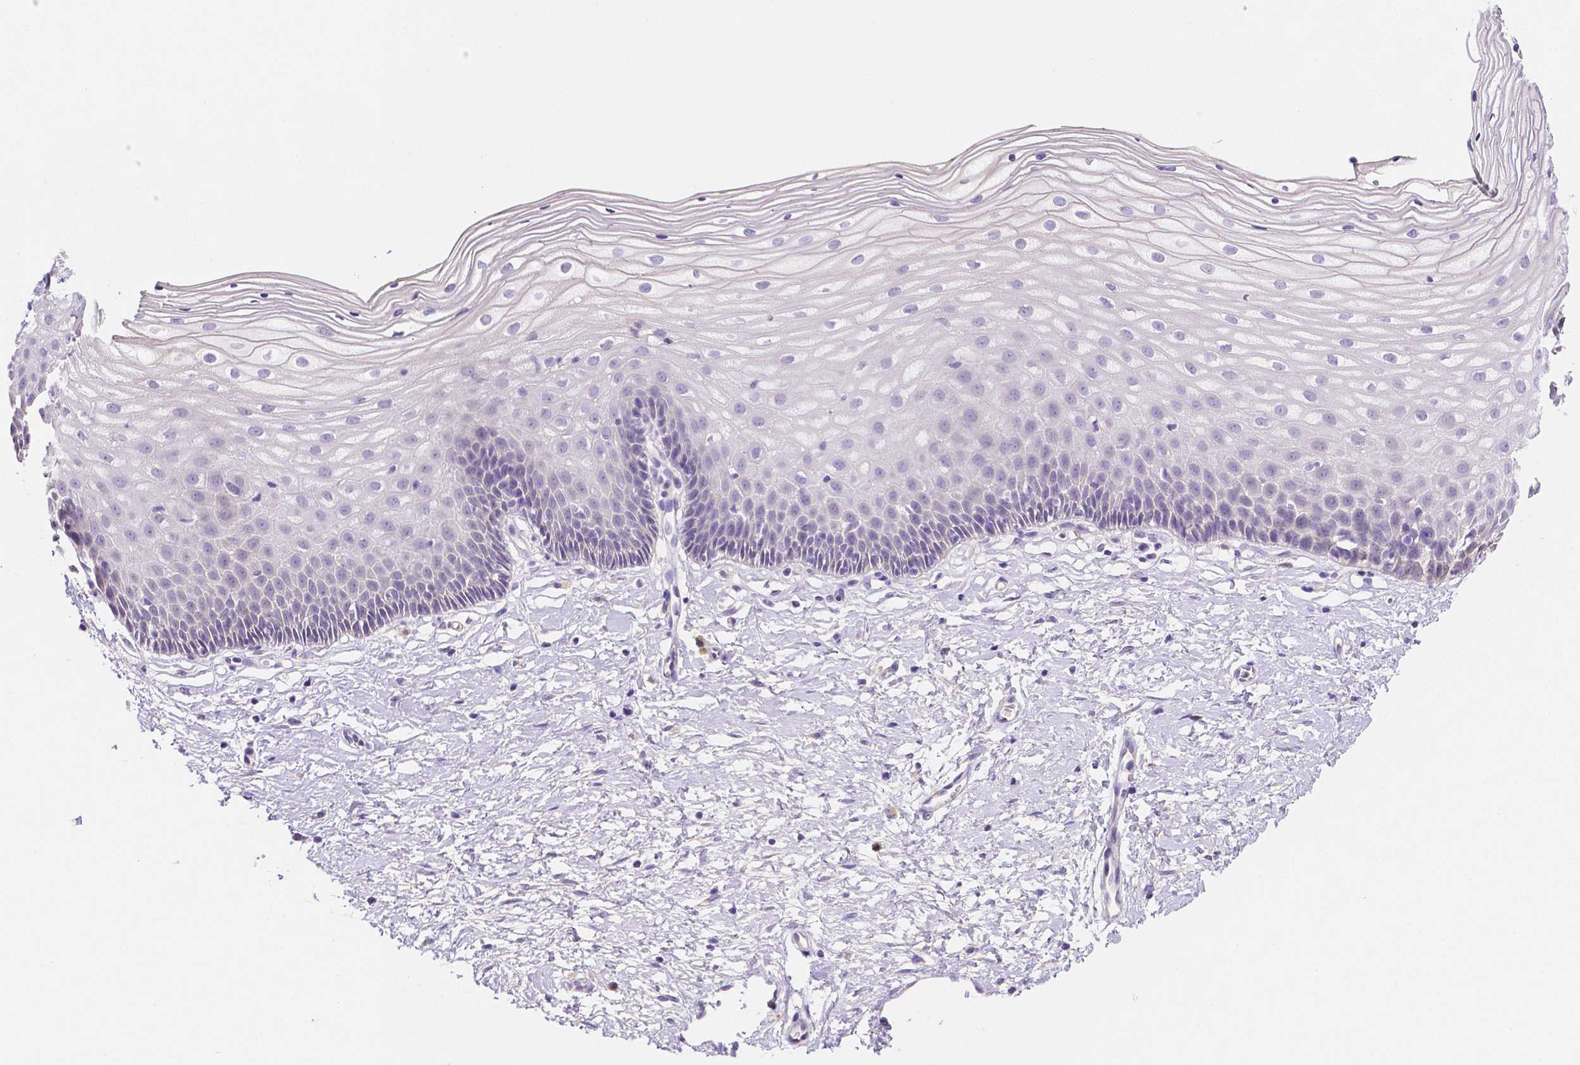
{"staining": {"intensity": "negative", "quantity": "none", "location": "none"}, "tissue": "cervix", "cell_type": "Glandular cells", "image_type": "normal", "snomed": [{"axis": "morphology", "description": "Normal tissue, NOS"}, {"axis": "topography", "description": "Cervix"}], "caption": "Immunohistochemistry micrograph of unremarkable cervix: human cervix stained with DAB (3,3'-diaminobenzidine) displays no significant protein positivity in glandular cells.", "gene": "NXPH2", "patient": {"sex": "female", "age": 36}}